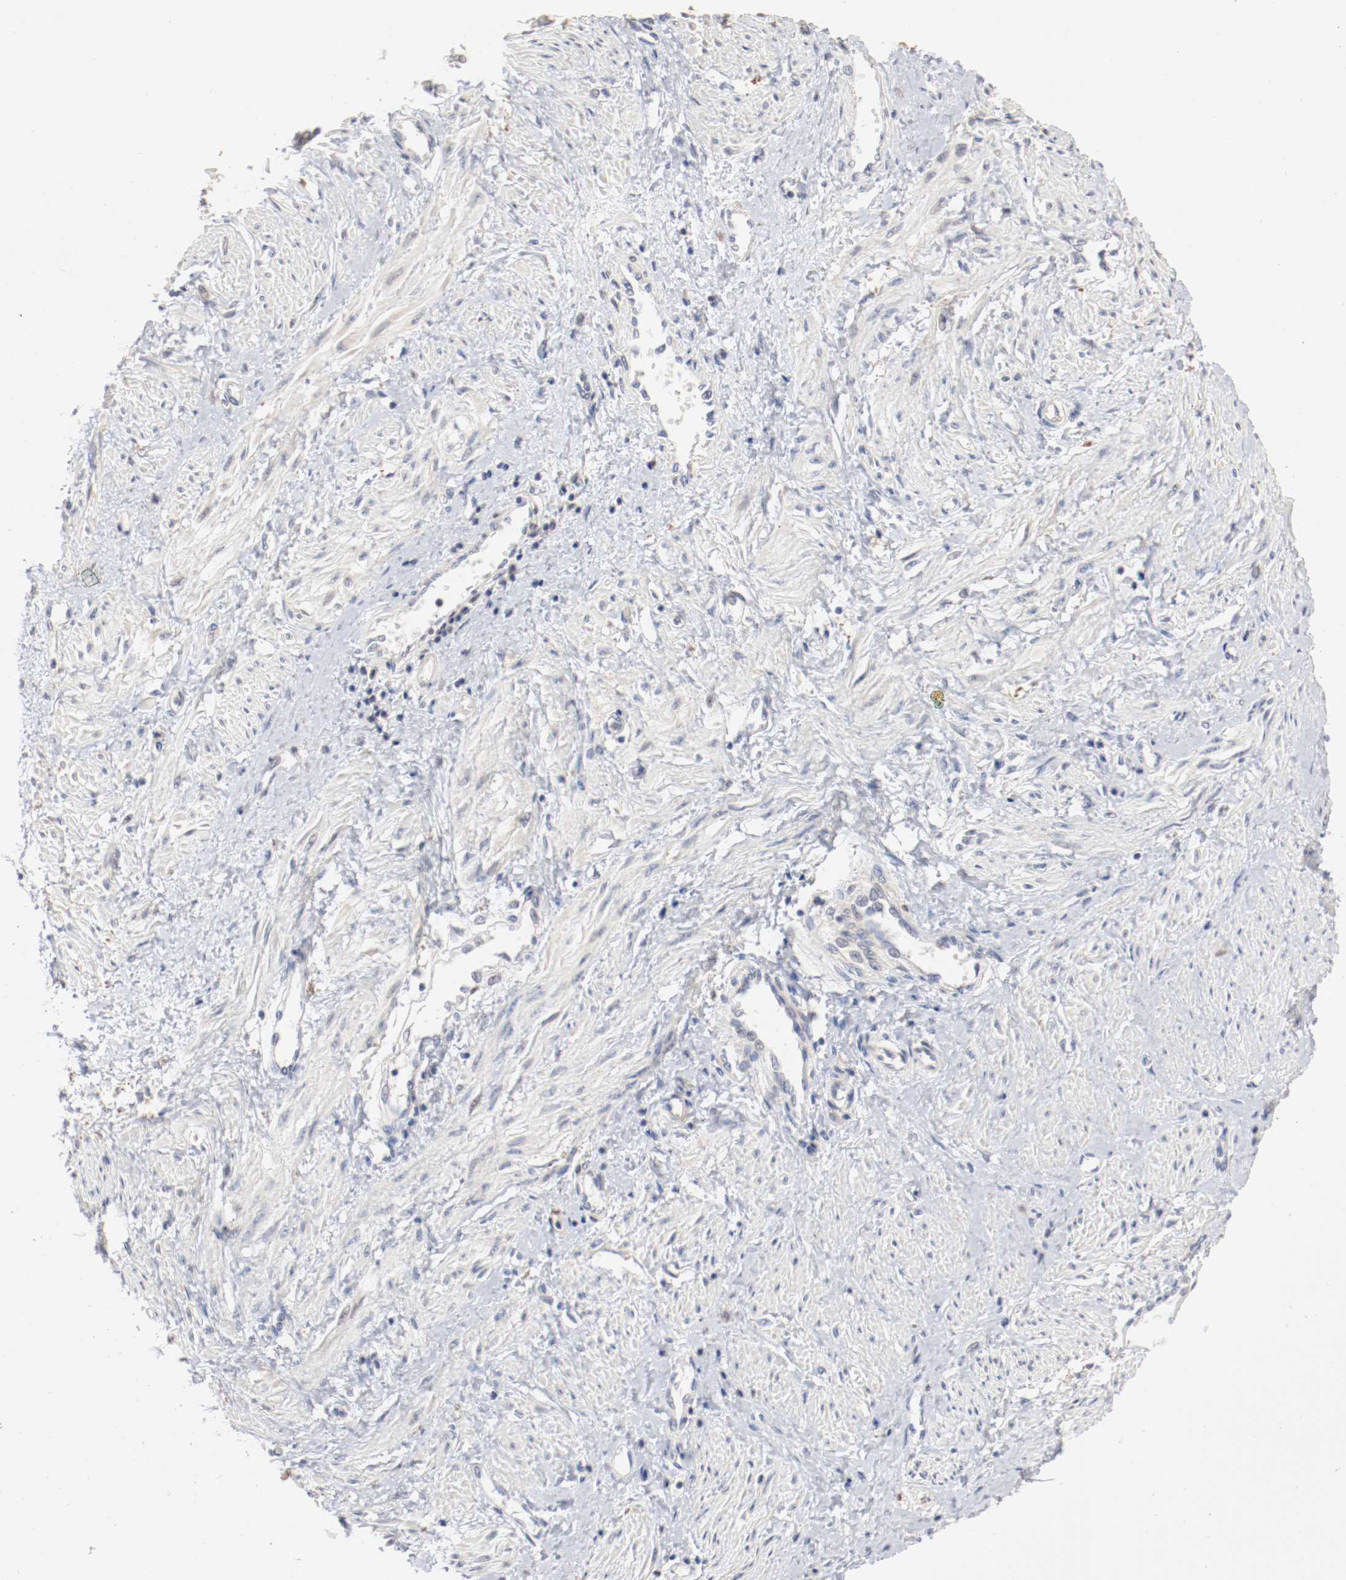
{"staining": {"intensity": "negative", "quantity": "none", "location": "none"}, "tissue": "smooth muscle", "cell_type": "Smooth muscle cells", "image_type": "normal", "snomed": [{"axis": "morphology", "description": "Normal tissue, NOS"}, {"axis": "topography", "description": "Smooth muscle"}, {"axis": "topography", "description": "Uterus"}], "caption": "IHC image of benign human smooth muscle stained for a protein (brown), which exhibits no positivity in smooth muscle cells. (Immunohistochemistry, brightfield microscopy, high magnification).", "gene": "ARHGEF6", "patient": {"sex": "female", "age": 39}}